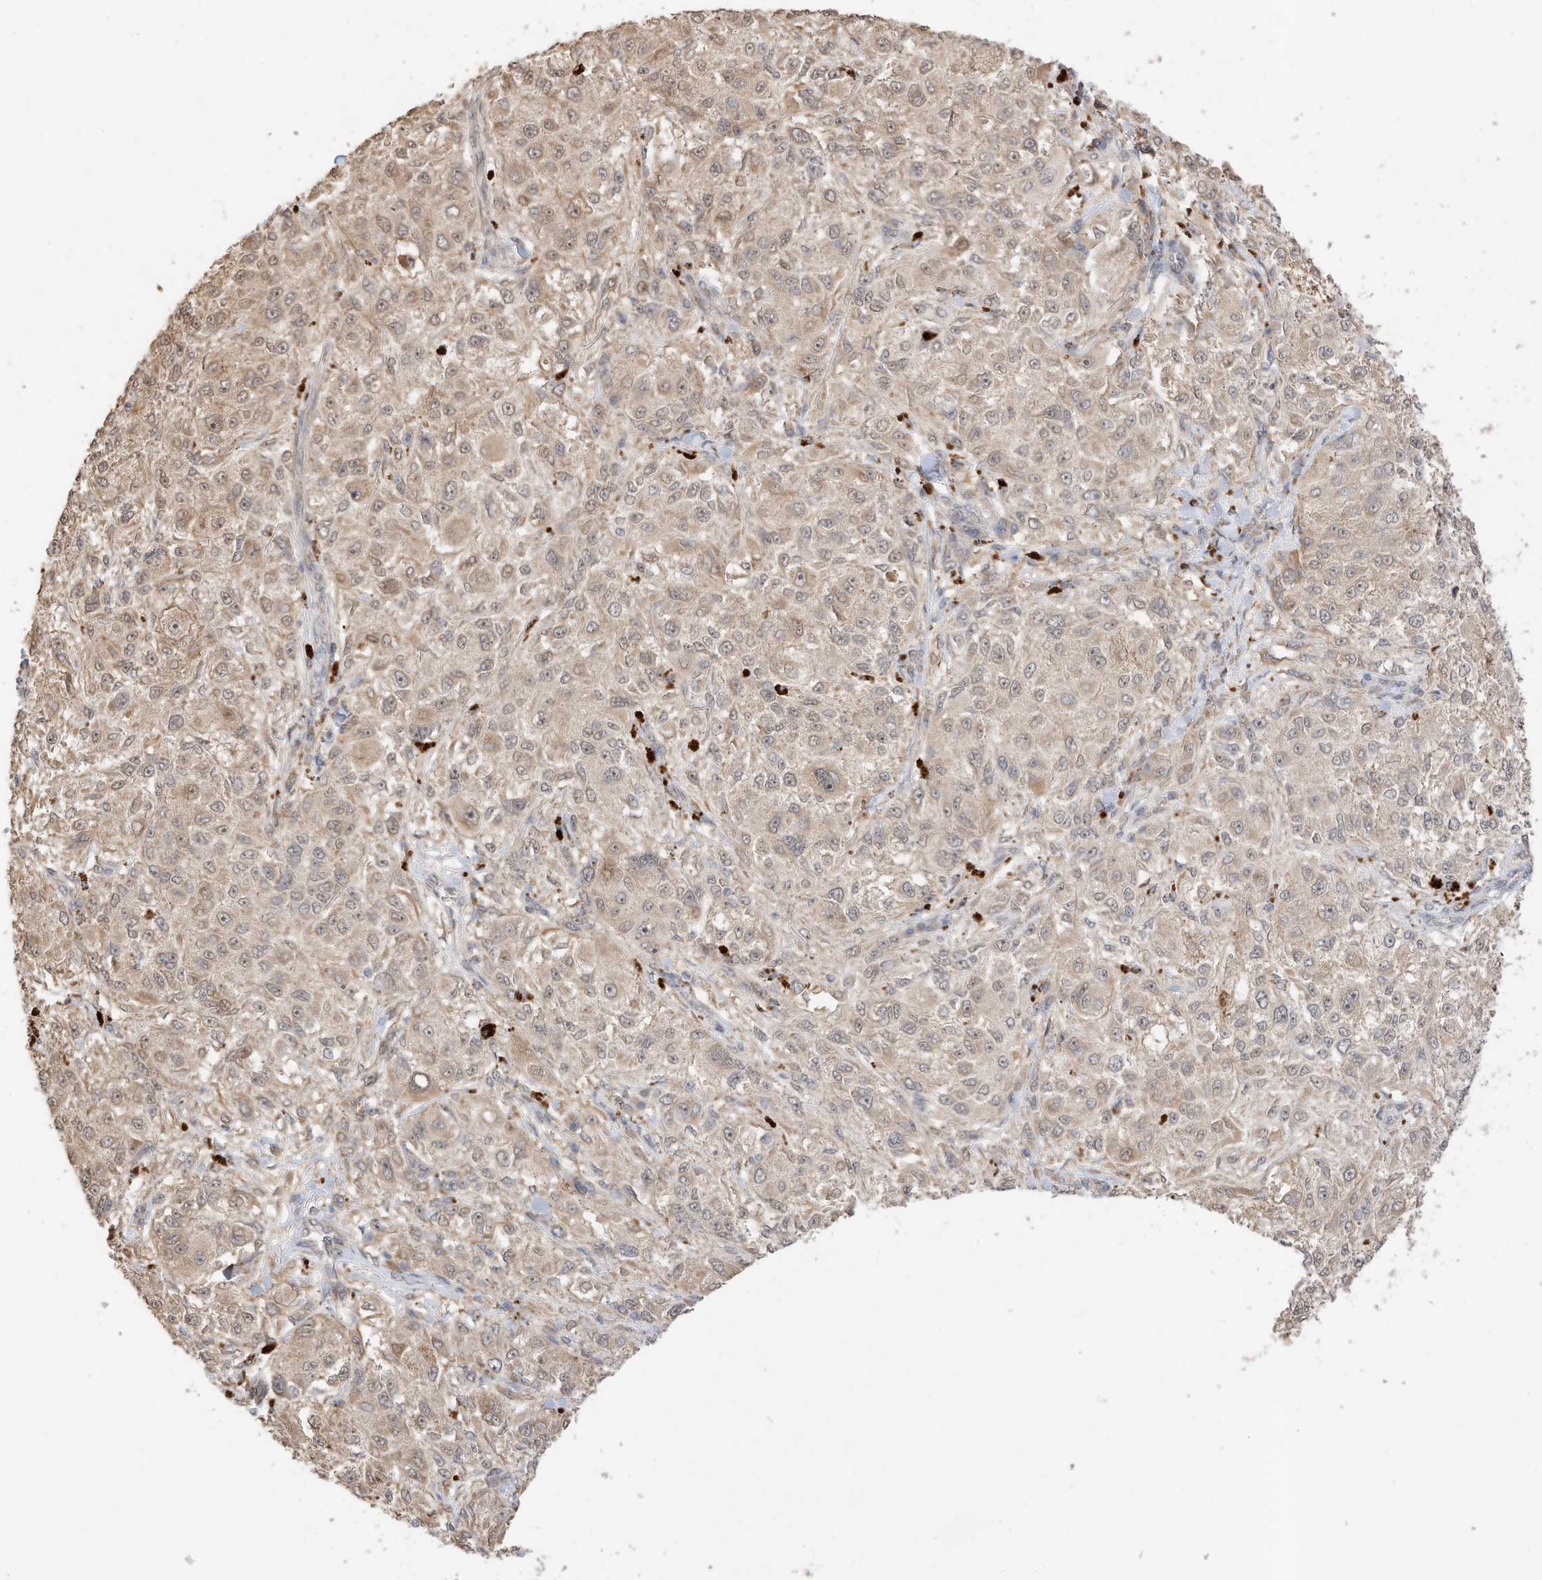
{"staining": {"intensity": "weak", "quantity": "25%-75%", "location": "cytoplasmic/membranous"}, "tissue": "melanoma", "cell_type": "Tumor cells", "image_type": "cancer", "snomed": [{"axis": "morphology", "description": "Necrosis, NOS"}, {"axis": "morphology", "description": "Malignant melanoma, NOS"}, {"axis": "topography", "description": "Skin"}], "caption": "Human malignant melanoma stained with a protein marker displays weak staining in tumor cells.", "gene": "CAGE1", "patient": {"sex": "female", "age": 87}}